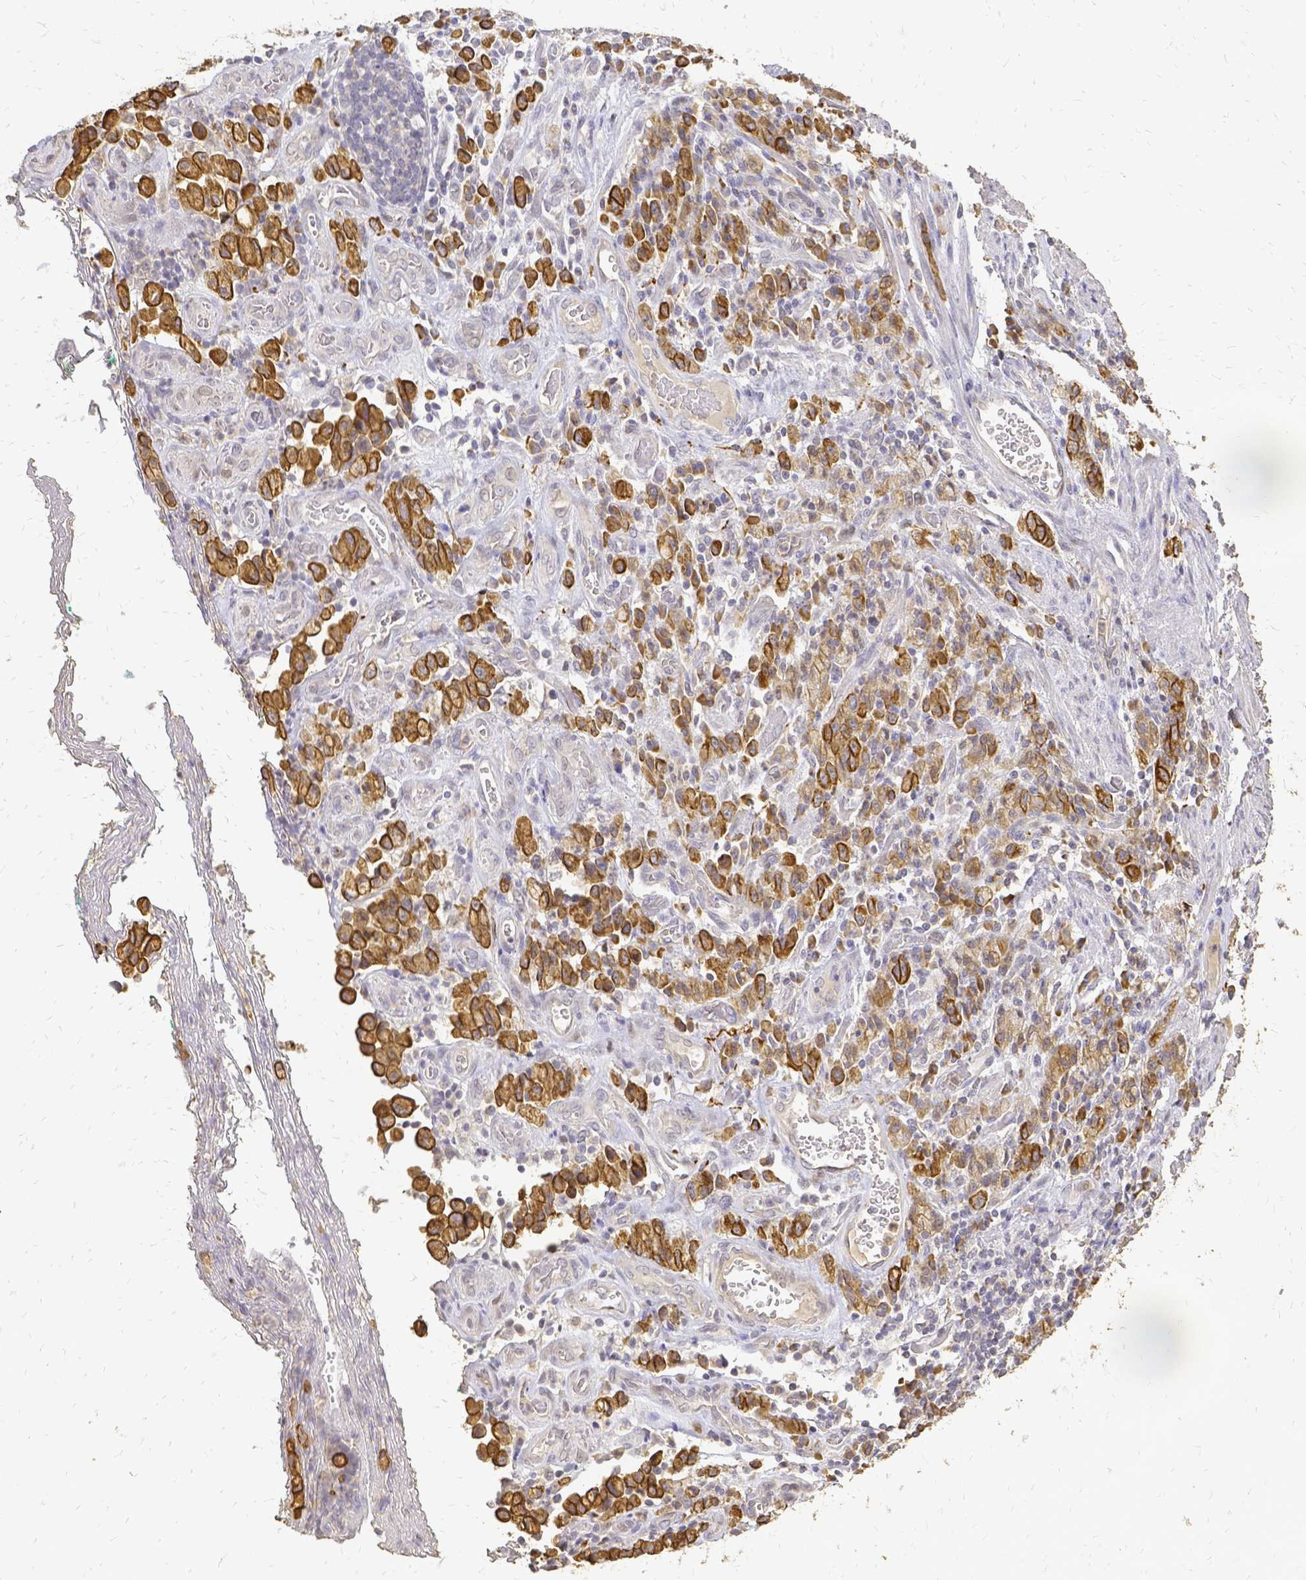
{"staining": {"intensity": "moderate", "quantity": ">75%", "location": "cytoplasmic/membranous"}, "tissue": "stomach cancer", "cell_type": "Tumor cells", "image_type": "cancer", "snomed": [{"axis": "morphology", "description": "Adenocarcinoma, NOS"}, {"axis": "topography", "description": "Stomach"}], "caption": "A high-resolution image shows IHC staining of stomach adenocarcinoma, which exhibits moderate cytoplasmic/membranous positivity in approximately >75% of tumor cells.", "gene": "CIB1", "patient": {"sex": "male", "age": 77}}